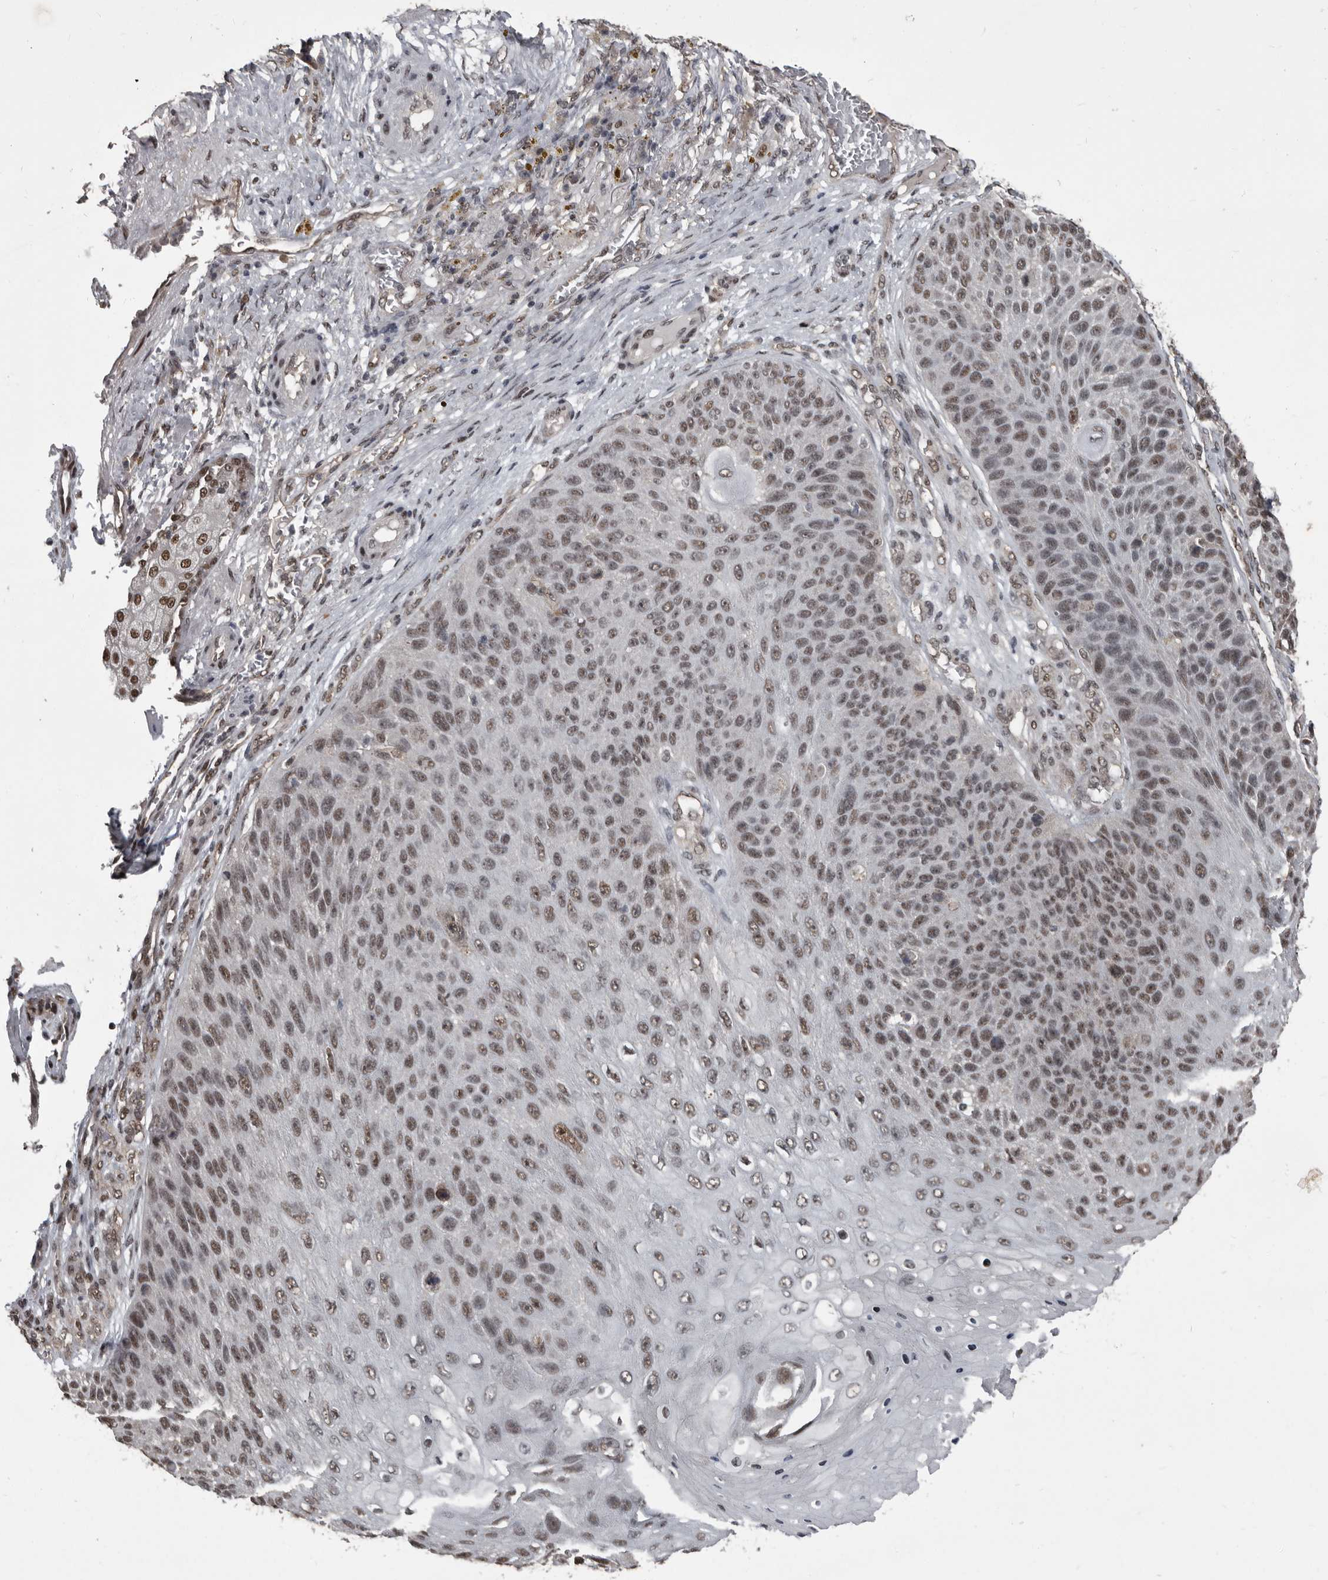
{"staining": {"intensity": "moderate", "quantity": ">75%", "location": "nuclear"}, "tissue": "skin cancer", "cell_type": "Tumor cells", "image_type": "cancer", "snomed": [{"axis": "morphology", "description": "Squamous cell carcinoma, NOS"}, {"axis": "topography", "description": "Skin"}], "caption": "Immunohistochemical staining of human skin squamous cell carcinoma displays medium levels of moderate nuclear protein staining in approximately >75% of tumor cells.", "gene": "CHD1L", "patient": {"sex": "female", "age": 88}}